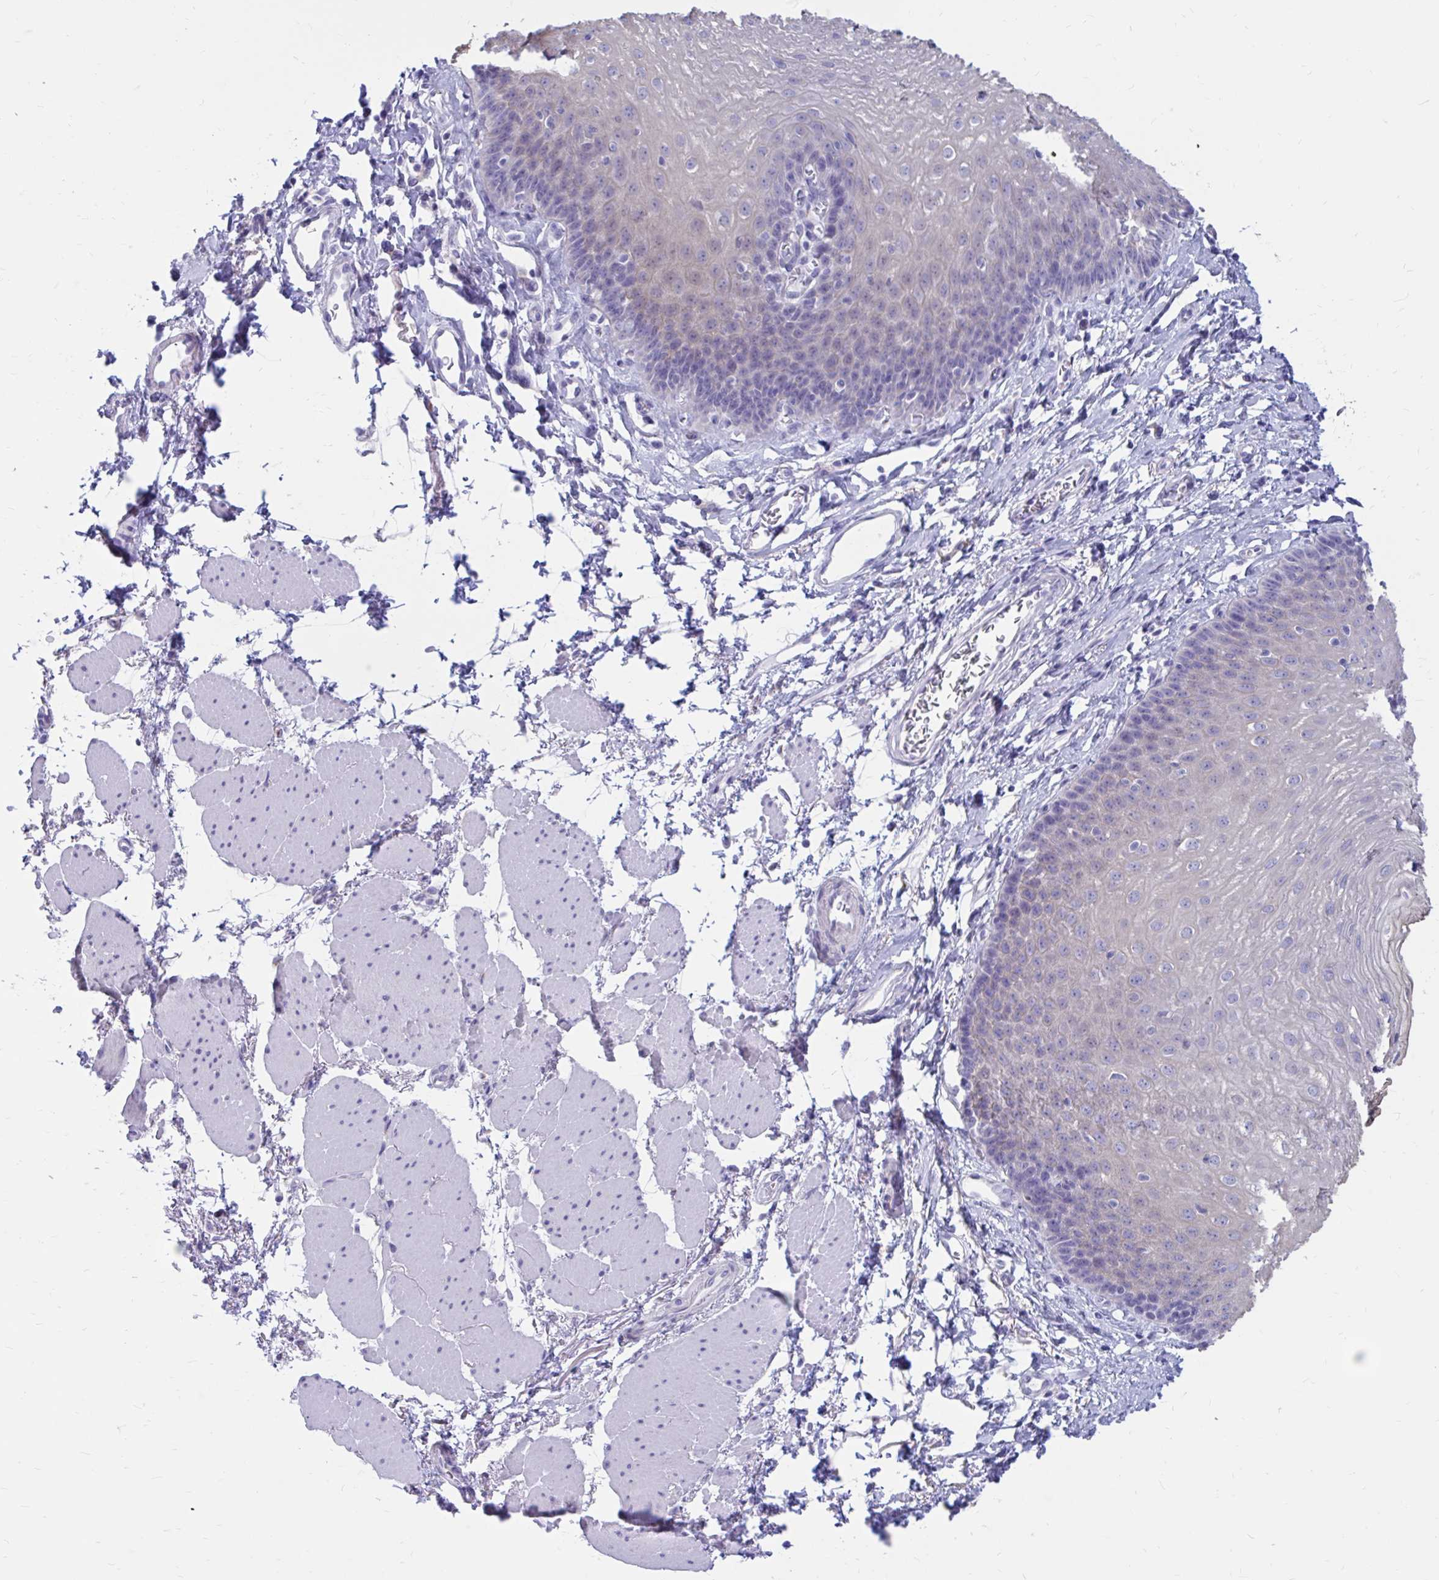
{"staining": {"intensity": "negative", "quantity": "none", "location": "none"}, "tissue": "esophagus", "cell_type": "Squamous epithelial cells", "image_type": "normal", "snomed": [{"axis": "morphology", "description": "Normal tissue, NOS"}, {"axis": "topography", "description": "Esophagus"}], "caption": "The micrograph displays no significant expression in squamous epithelial cells of esophagus.", "gene": "IGSF5", "patient": {"sex": "female", "age": 81}}